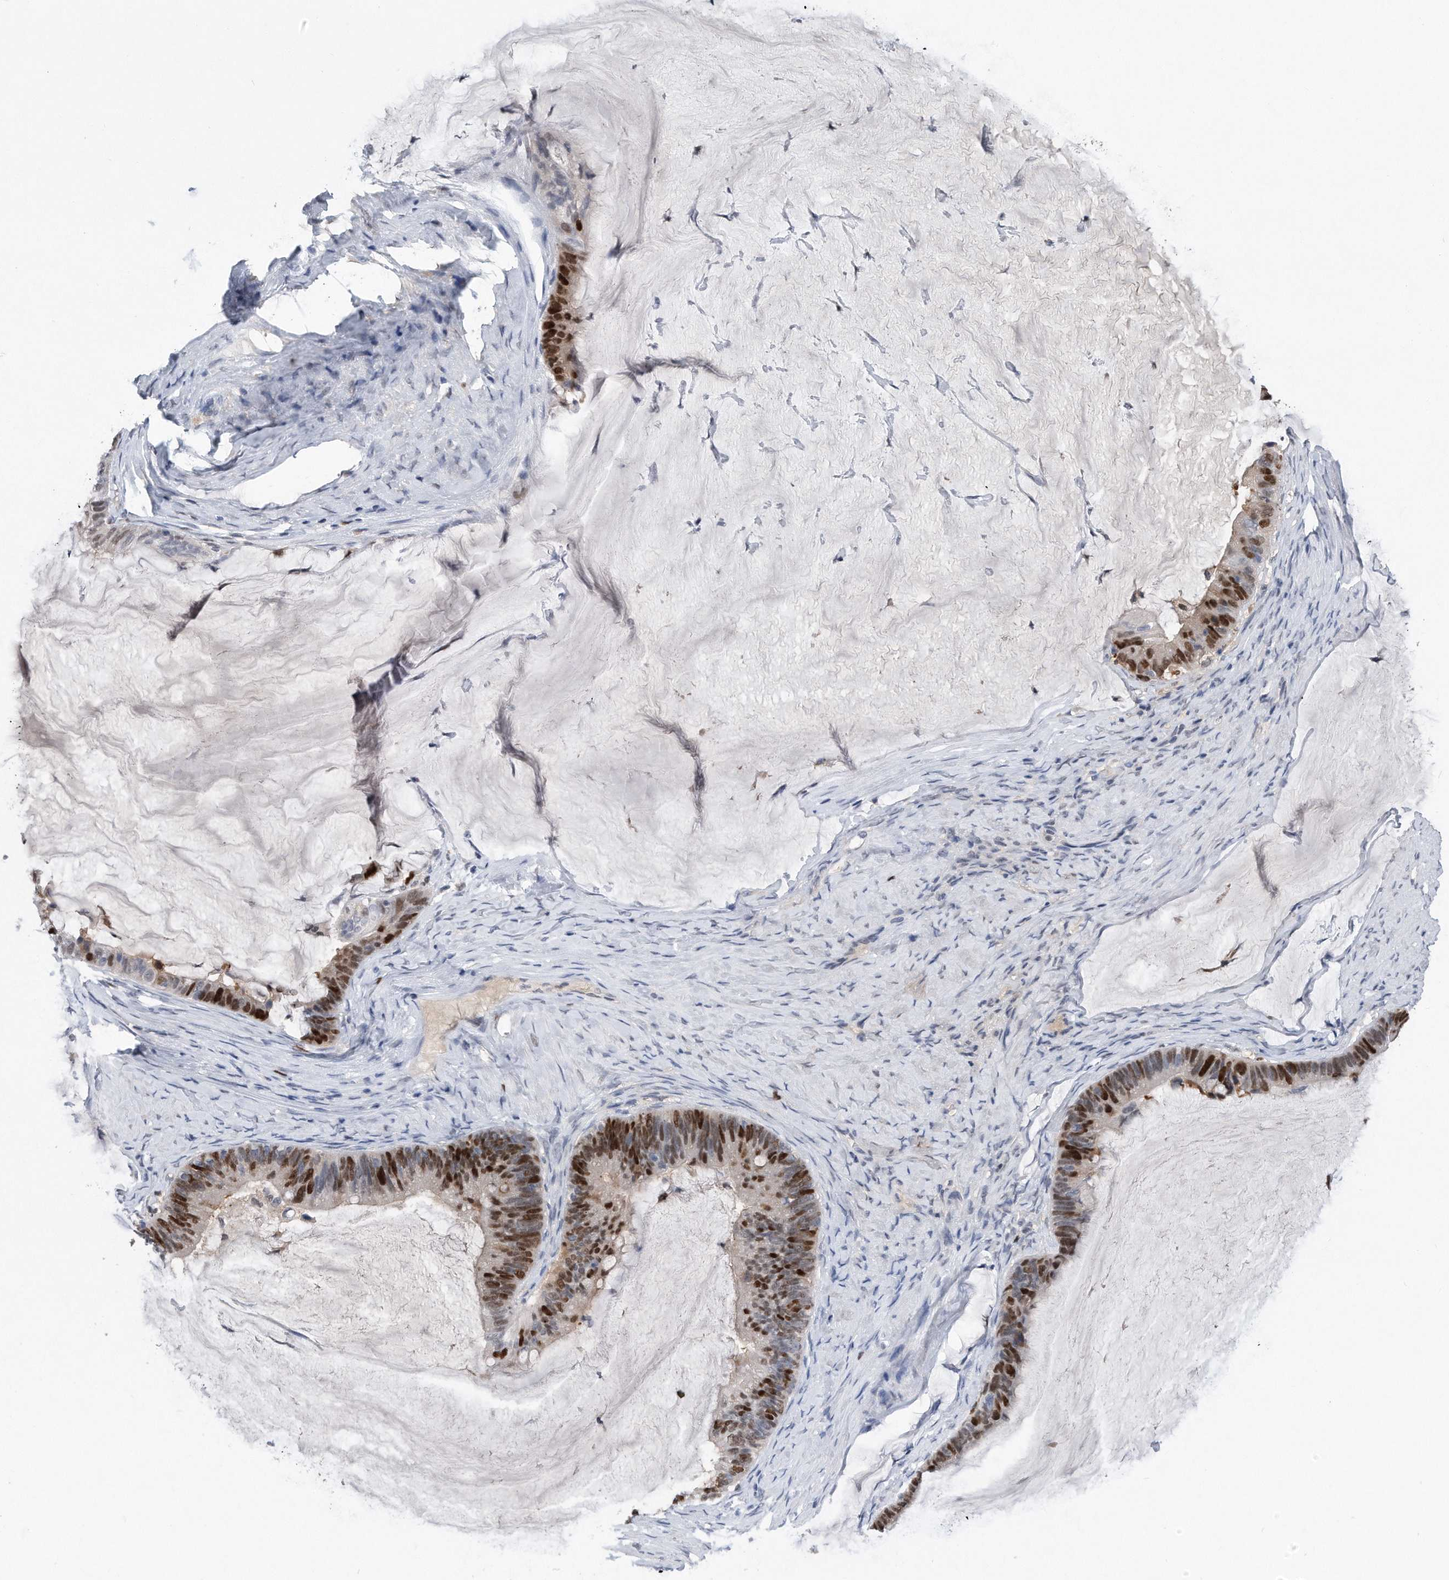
{"staining": {"intensity": "strong", "quantity": ">75%", "location": "nuclear"}, "tissue": "ovarian cancer", "cell_type": "Tumor cells", "image_type": "cancer", "snomed": [{"axis": "morphology", "description": "Cystadenocarcinoma, mucinous, NOS"}, {"axis": "topography", "description": "Ovary"}], "caption": "High-magnification brightfield microscopy of ovarian mucinous cystadenocarcinoma stained with DAB (brown) and counterstained with hematoxylin (blue). tumor cells exhibit strong nuclear positivity is identified in approximately>75% of cells.", "gene": "PCNA", "patient": {"sex": "female", "age": 61}}